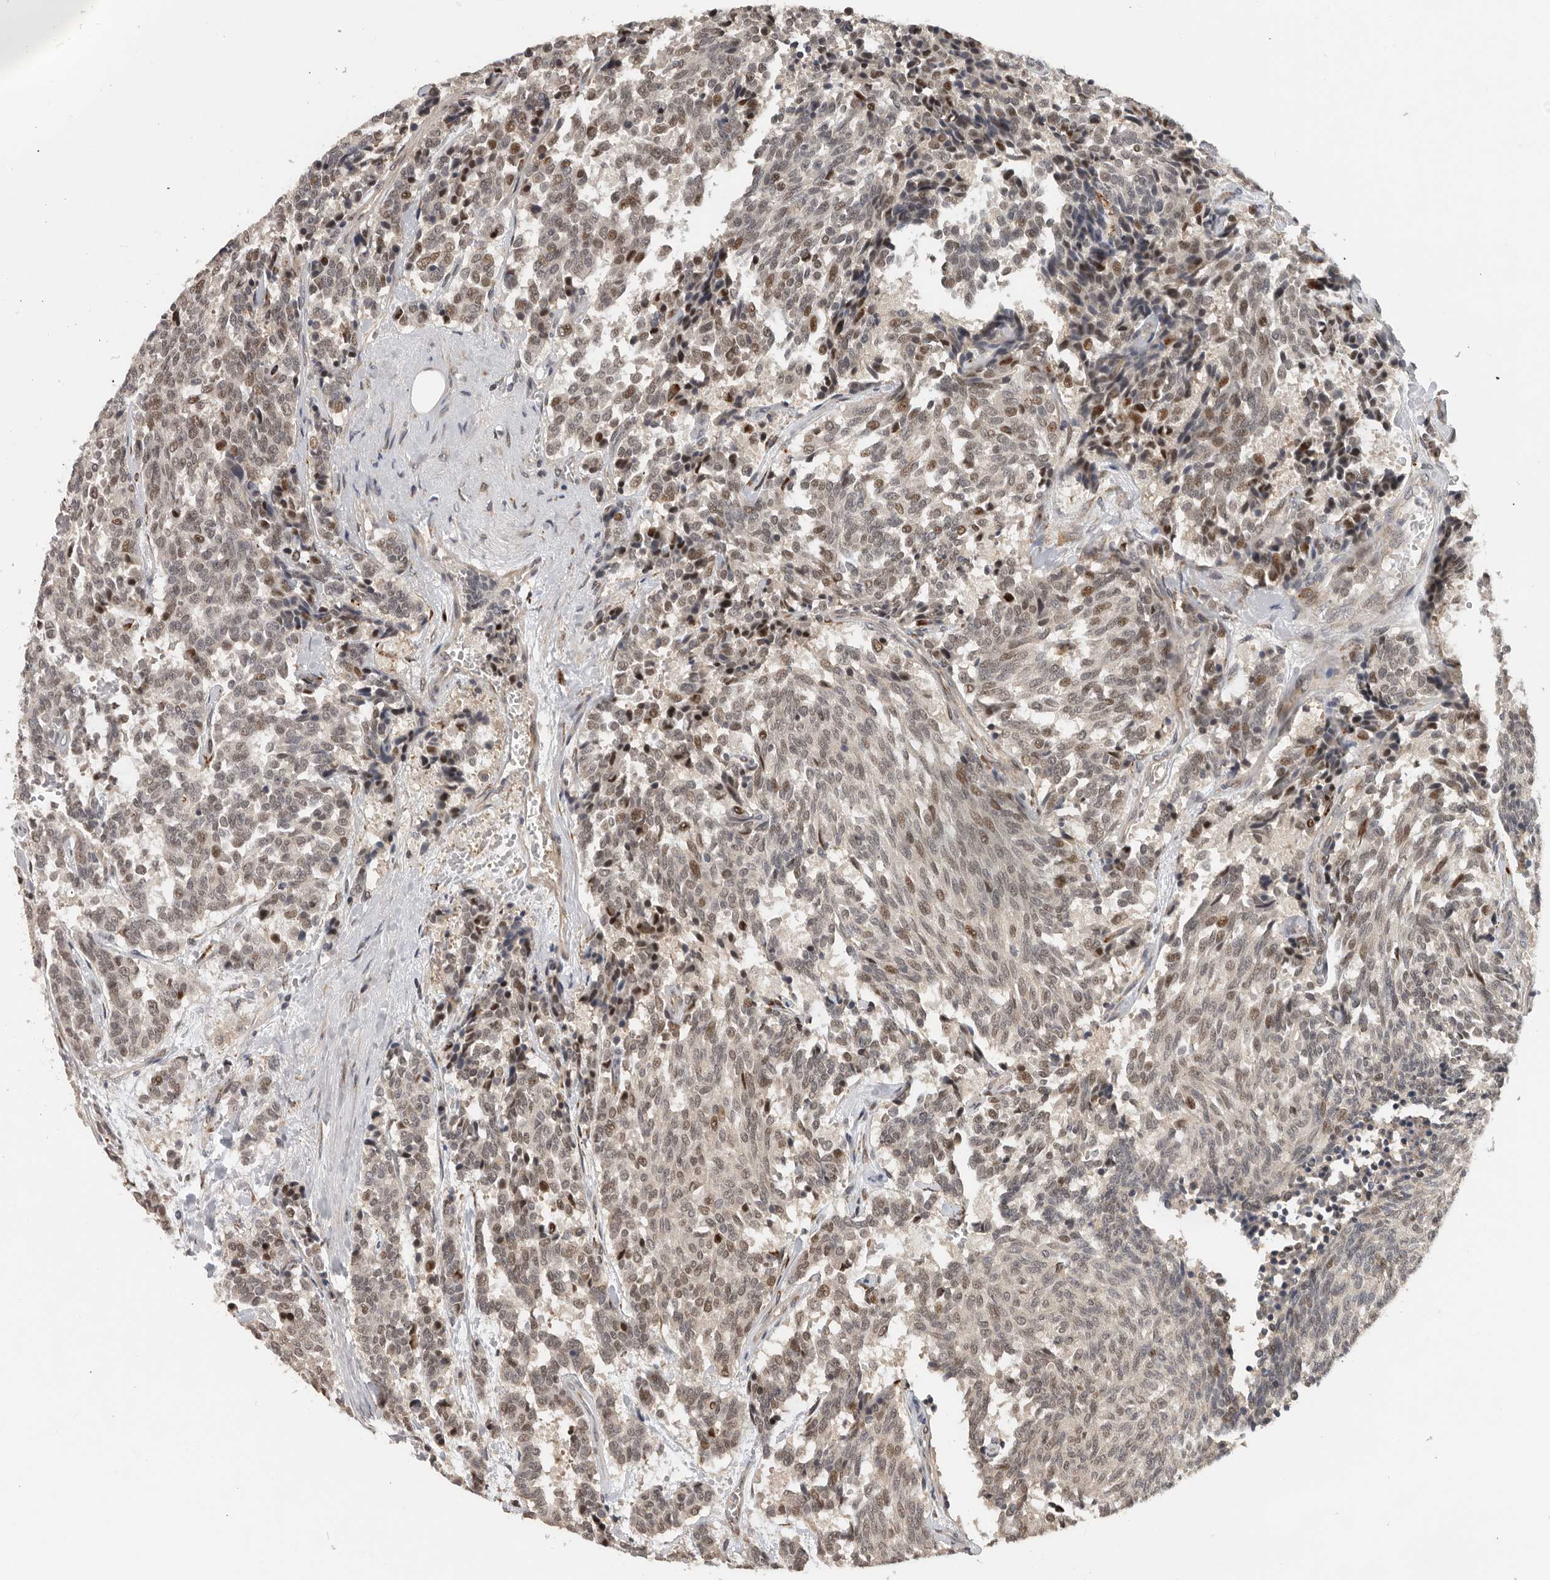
{"staining": {"intensity": "moderate", "quantity": "25%-75%", "location": "nuclear"}, "tissue": "carcinoid", "cell_type": "Tumor cells", "image_type": "cancer", "snomed": [{"axis": "morphology", "description": "Carcinoid, malignant, NOS"}, {"axis": "topography", "description": "Pancreas"}], "caption": "Carcinoid was stained to show a protein in brown. There is medium levels of moderate nuclear positivity in approximately 25%-75% of tumor cells.", "gene": "HENMT1", "patient": {"sex": "female", "age": 54}}